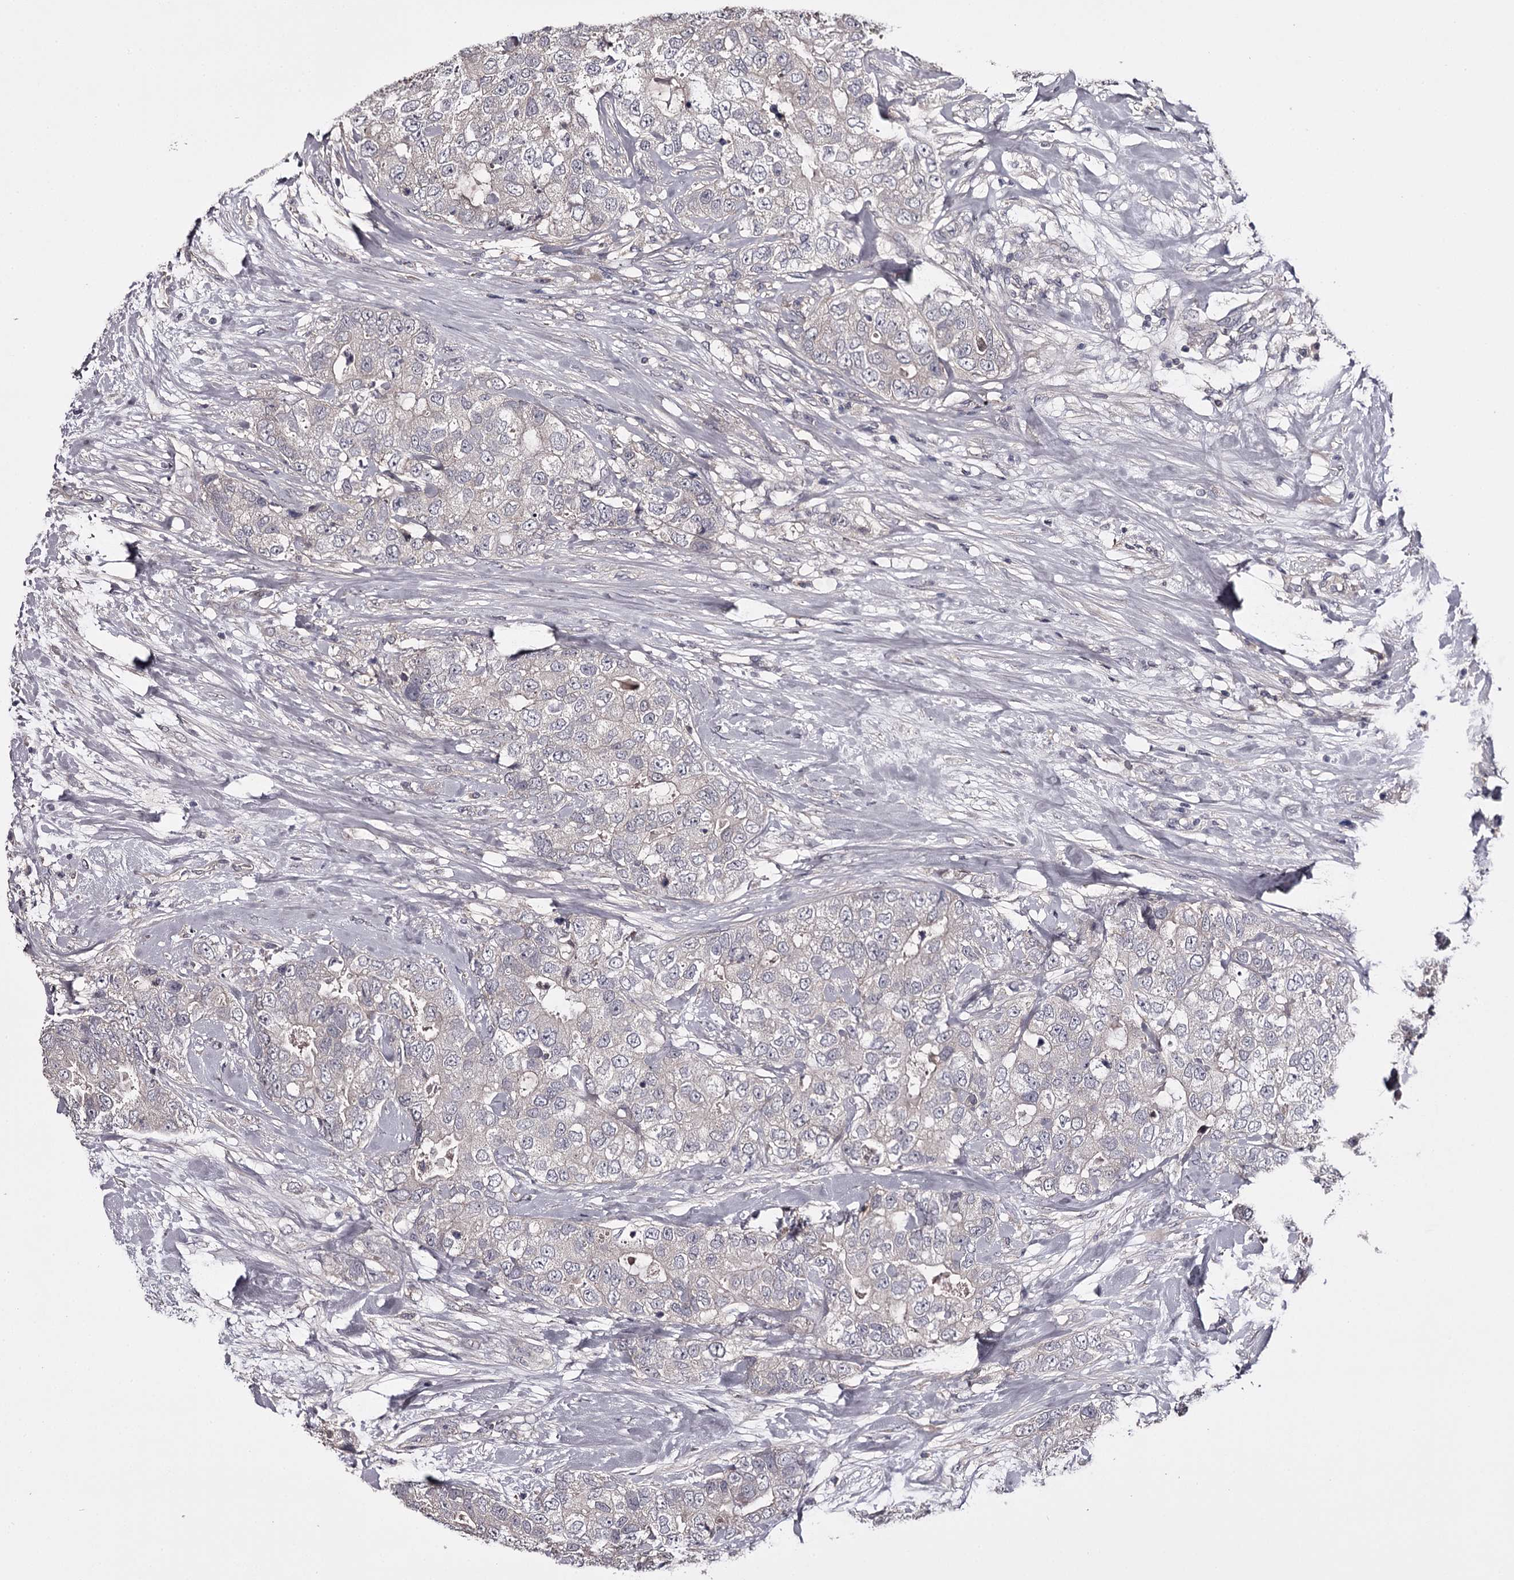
{"staining": {"intensity": "negative", "quantity": "none", "location": "none"}, "tissue": "breast cancer", "cell_type": "Tumor cells", "image_type": "cancer", "snomed": [{"axis": "morphology", "description": "Duct carcinoma"}, {"axis": "topography", "description": "Breast"}], "caption": "Protein analysis of breast cancer (invasive ductal carcinoma) displays no significant expression in tumor cells.", "gene": "PRM2", "patient": {"sex": "female", "age": 62}}